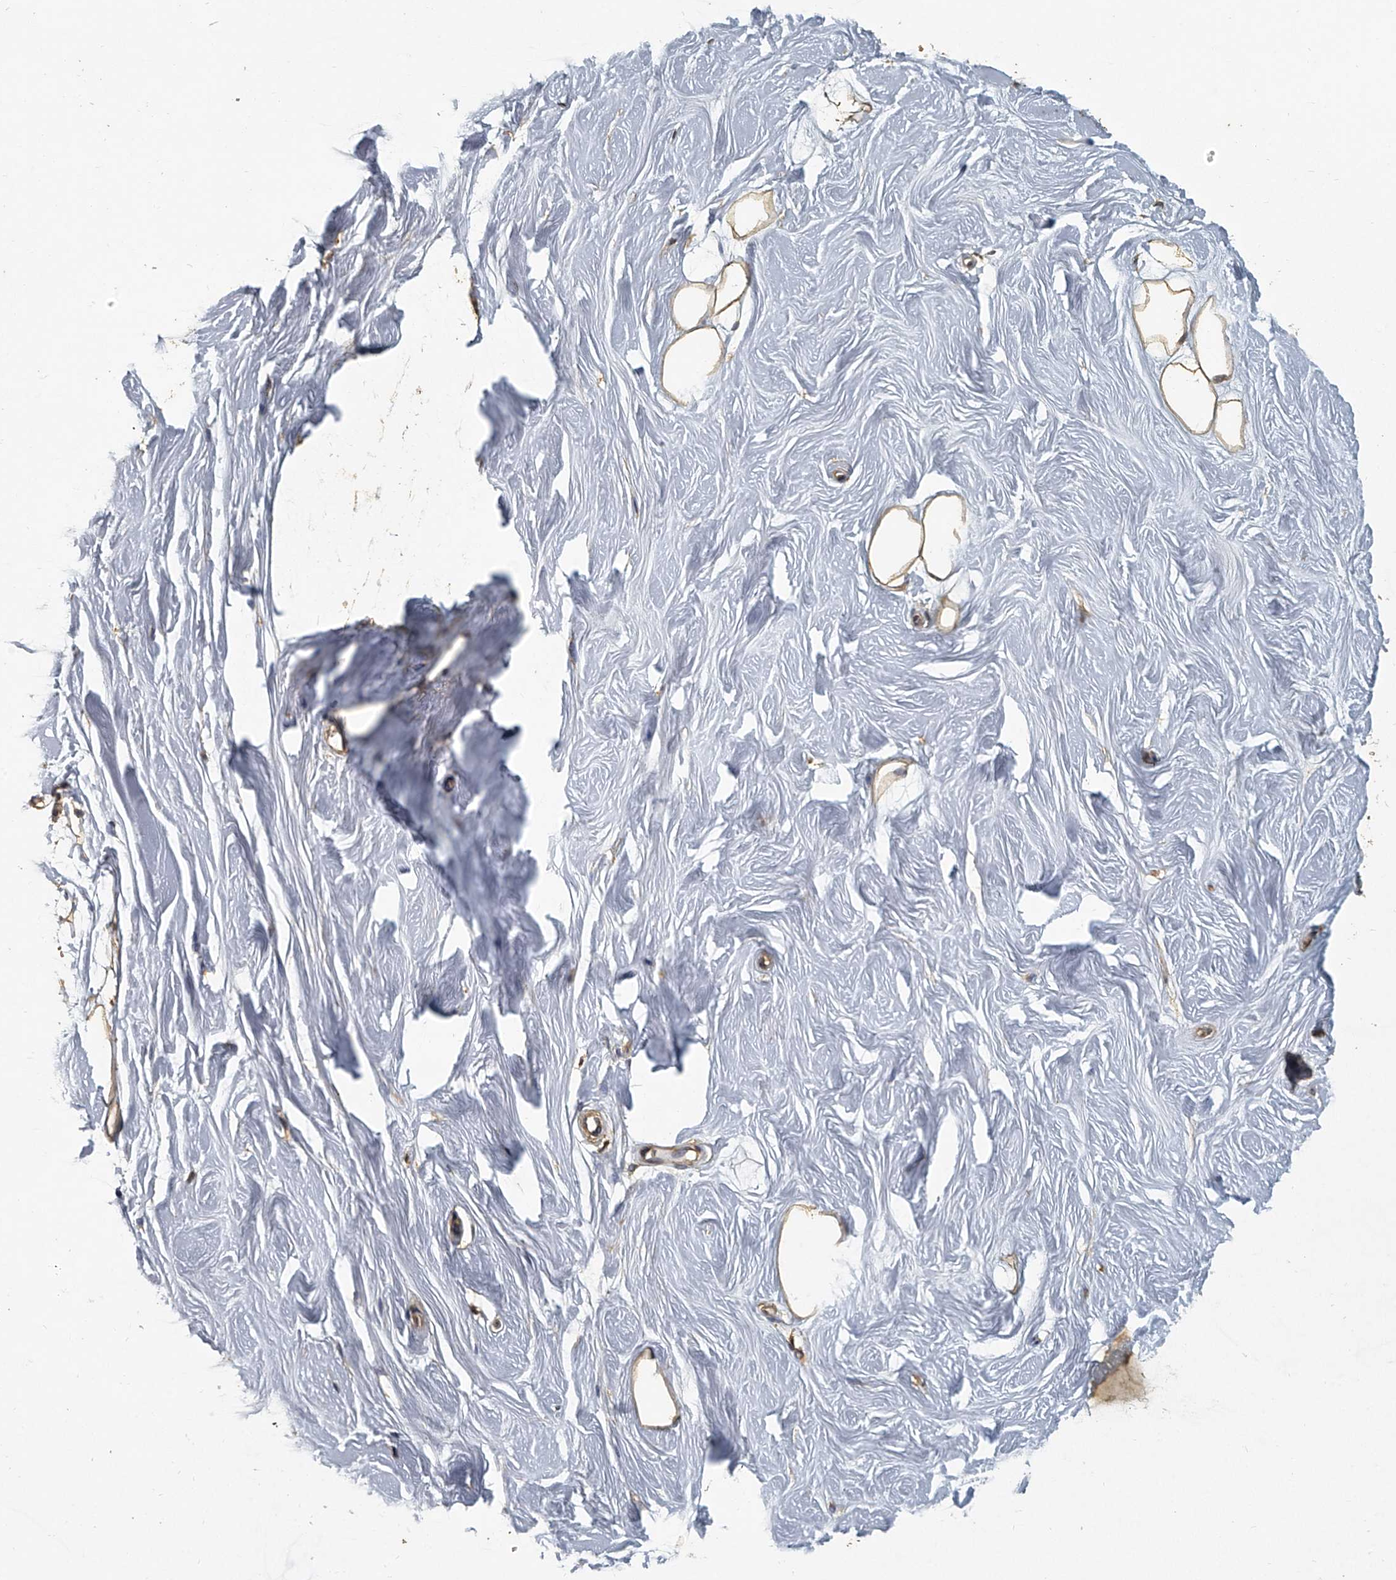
{"staining": {"intensity": "moderate", "quantity": ">75%", "location": "cytoplasmic/membranous"}, "tissue": "breast", "cell_type": "Adipocytes", "image_type": "normal", "snomed": [{"axis": "morphology", "description": "Normal tissue, NOS"}, {"axis": "topography", "description": "Breast"}], "caption": "High-magnification brightfield microscopy of normal breast stained with DAB (brown) and counterstained with hematoxylin (blue). adipocytes exhibit moderate cytoplasmic/membranous staining is appreciated in about>75% of cells. (DAB (3,3'-diaminobenzidine) IHC with brightfield microscopy, high magnification).", "gene": "MRPL28", "patient": {"sex": "female", "age": 26}}